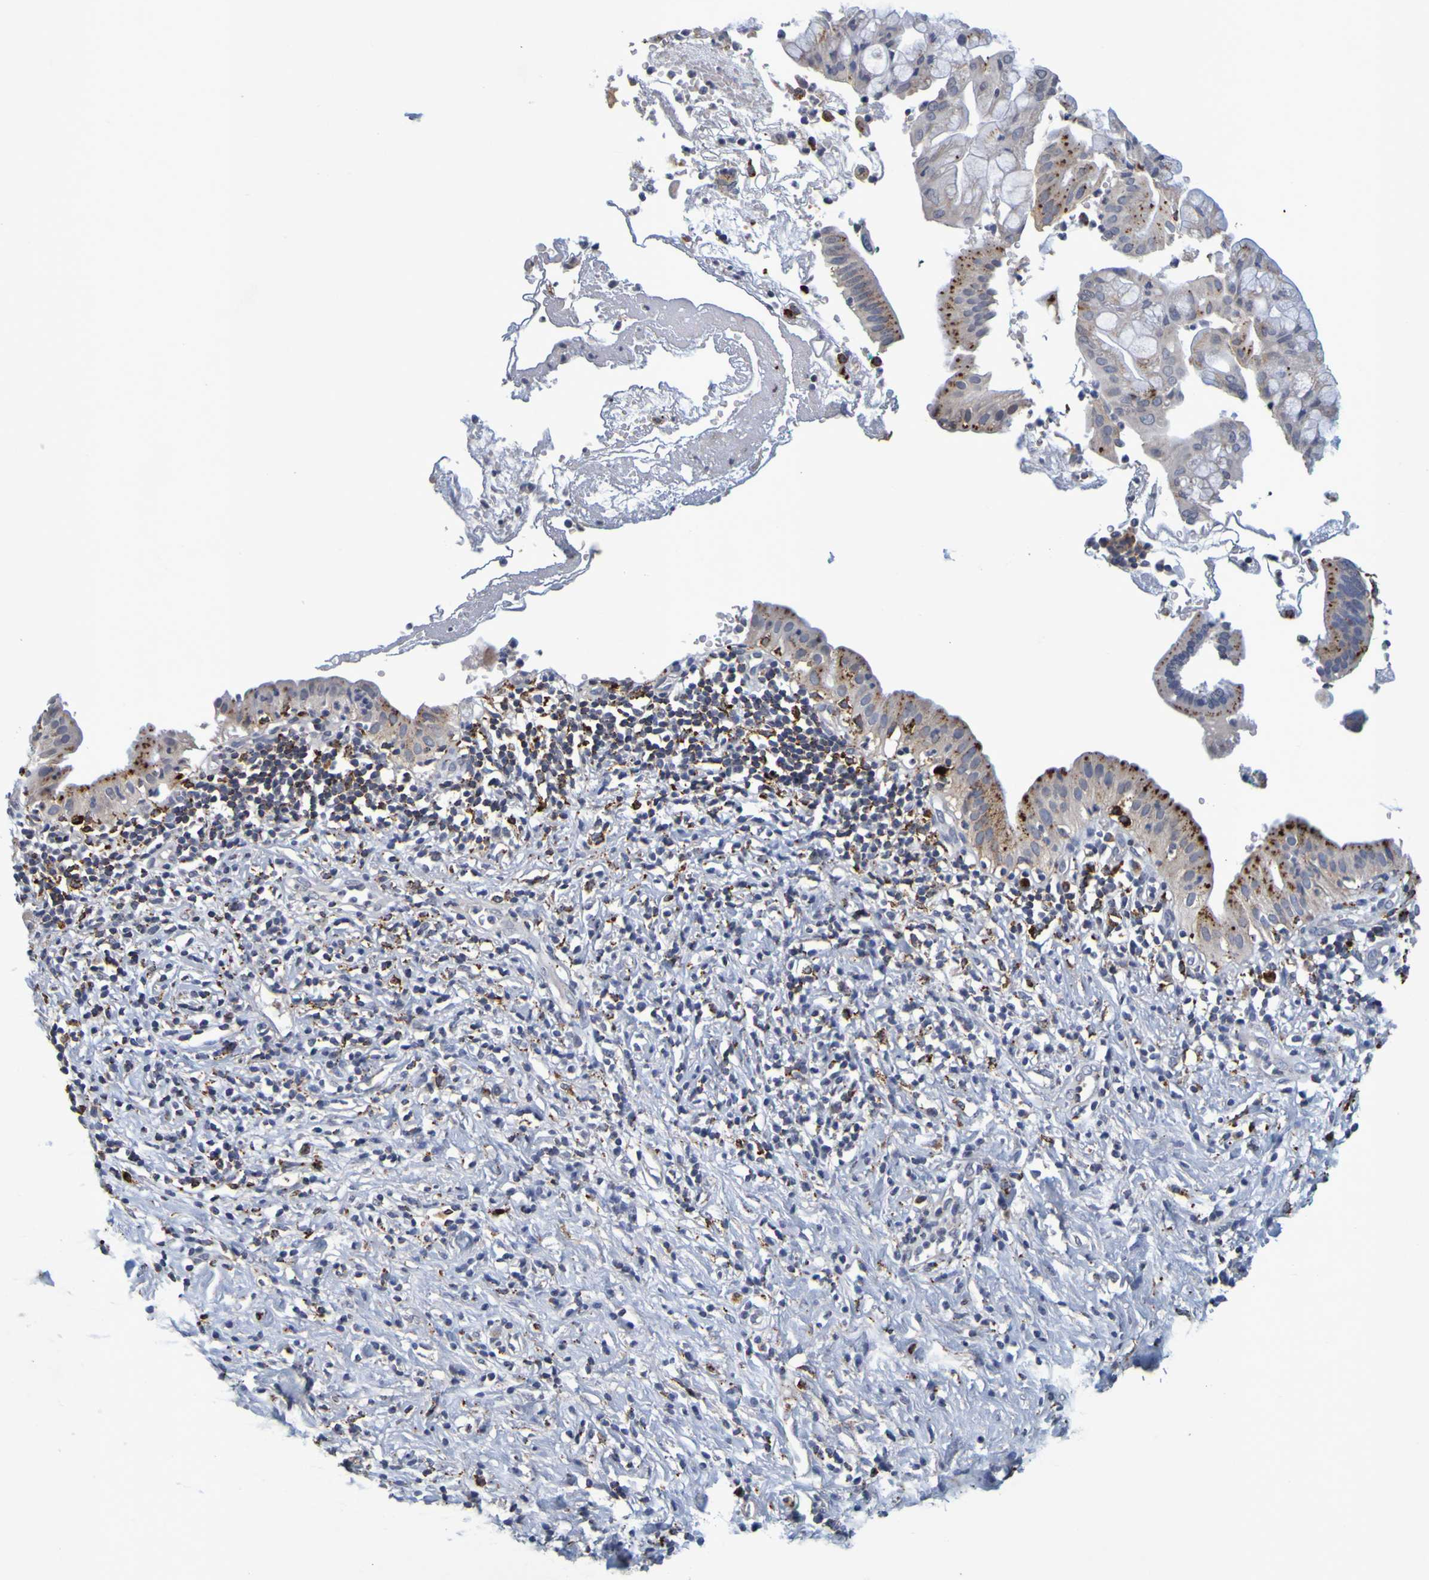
{"staining": {"intensity": "moderate", "quantity": "<25%", "location": "cytoplasmic/membranous"}, "tissue": "pancreatic cancer", "cell_type": "Tumor cells", "image_type": "cancer", "snomed": [{"axis": "morphology", "description": "Adenocarcinoma, NOS"}, {"axis": "morphology", "description": "Adenocarcinoma, metastatic, NOS"}, {"axis": "topography", "description": "Lymph node"}, {"axis": "topography", "description": "Pancreas"}, {"axis": "topography", "description": "Duodenum"}], "caption": "IHC (DAB (3,3'-diaminobenzidine)) staining of pancreatic cancer displays moderate cytoplasmic/membranous protein staining in approximately <25% of tumor cells.", "gene": "TPH1", "patient": {"sex": "female", "age": 64}}